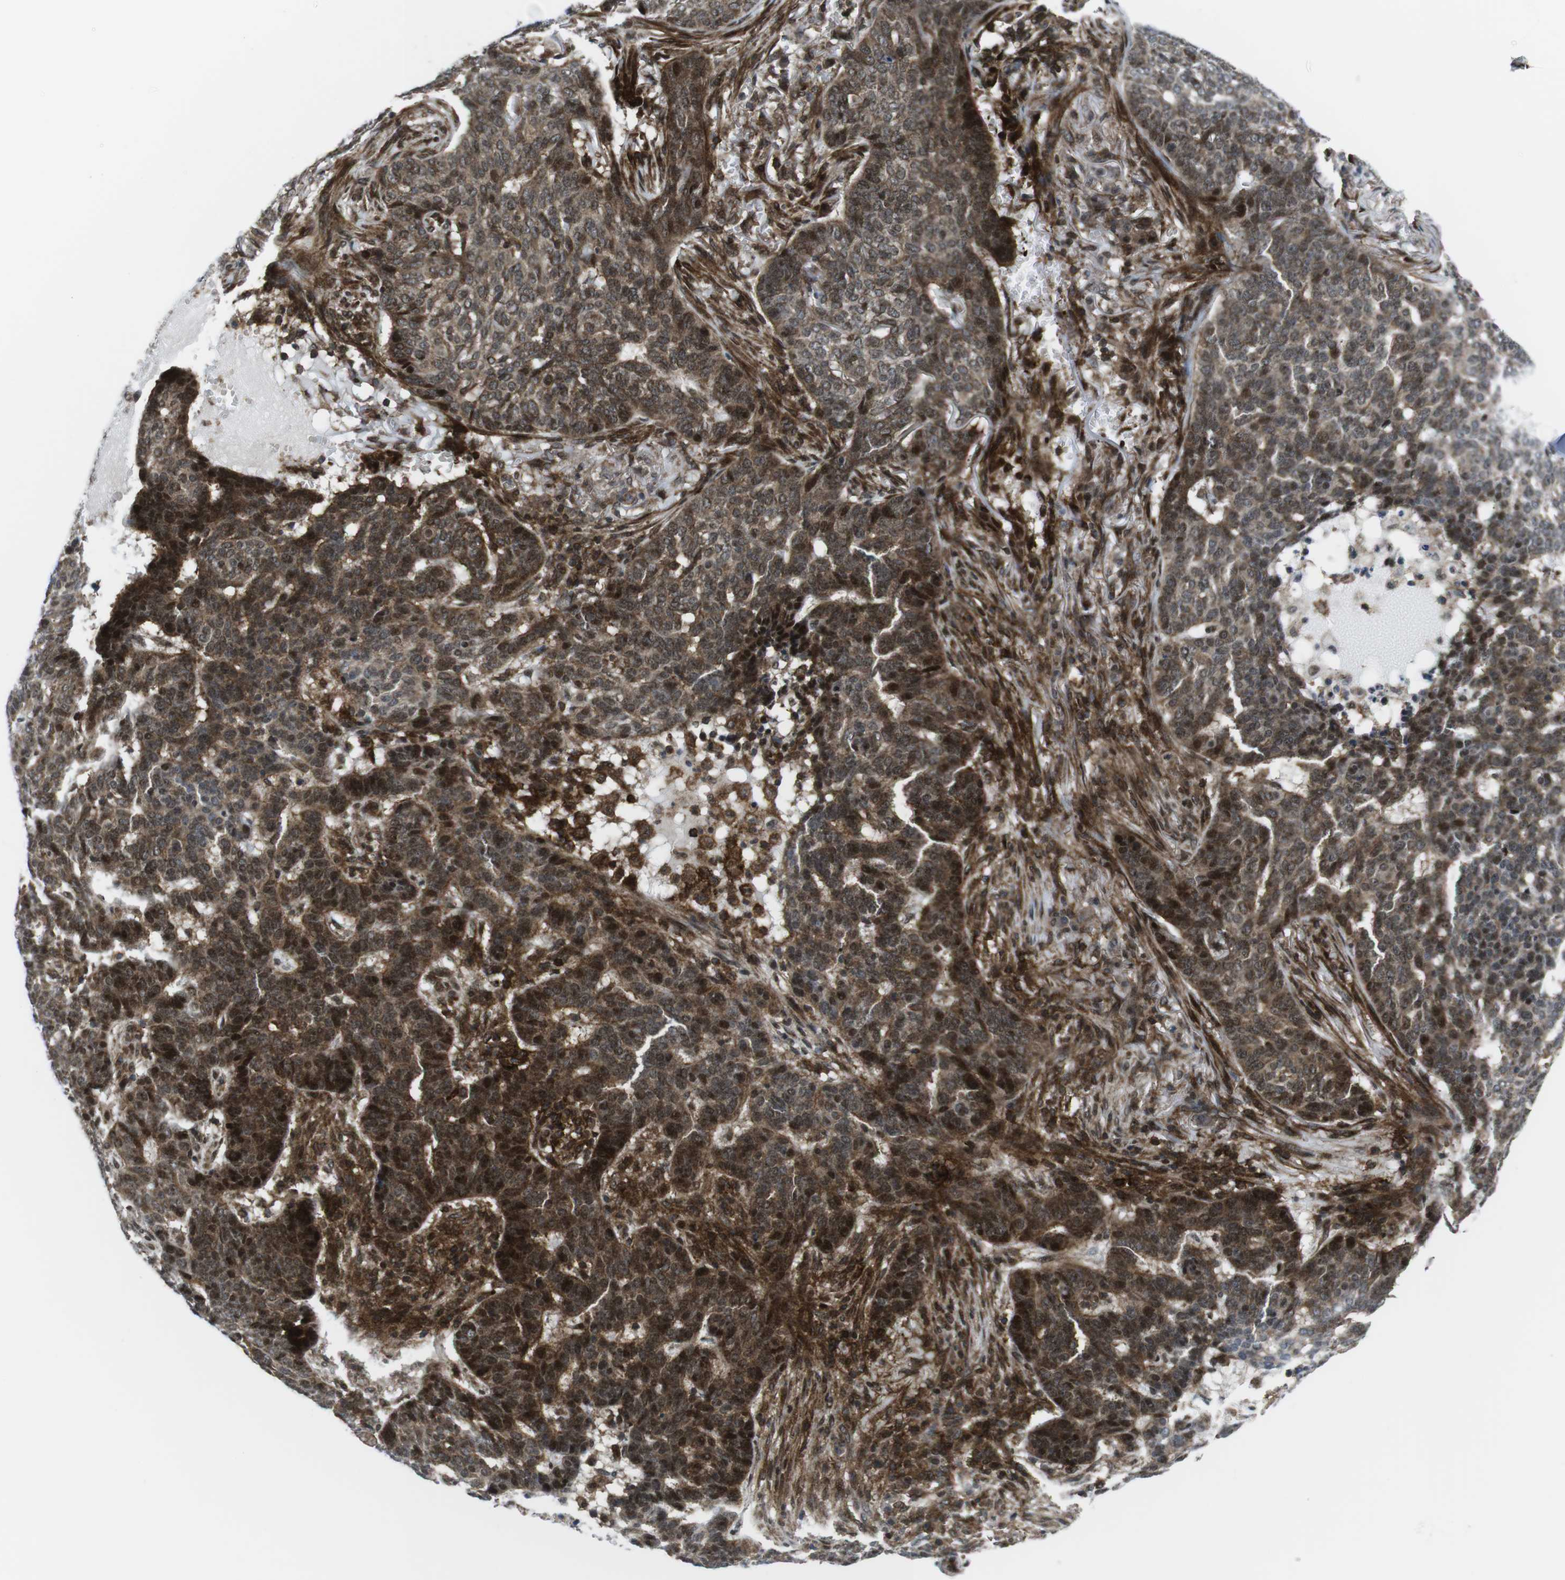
{"staining": {"intensity": "moderate", "quantity": "25%-75%", "location": "cytoplasmic/membranous"}, "tissue": "skin cancer", "cell_type": "Tumor cells", "image_type": "cancer", "snomed": [{"axis": "morphology", "description": "Basal cell carcinoma"}, {"axis": "topography", "description": "Skin"}], "caption": "This histopathology image exhibits skin basal cell carcinoma stained with immunohistochemistry to label a protein in brown. The cytoplasmic/membranous of tumor cells show moderate positivity for the protein. Nuclei are counter-stained blue.", "gene": "CUL7", "patient": {"sex": "male", "age": 85}}